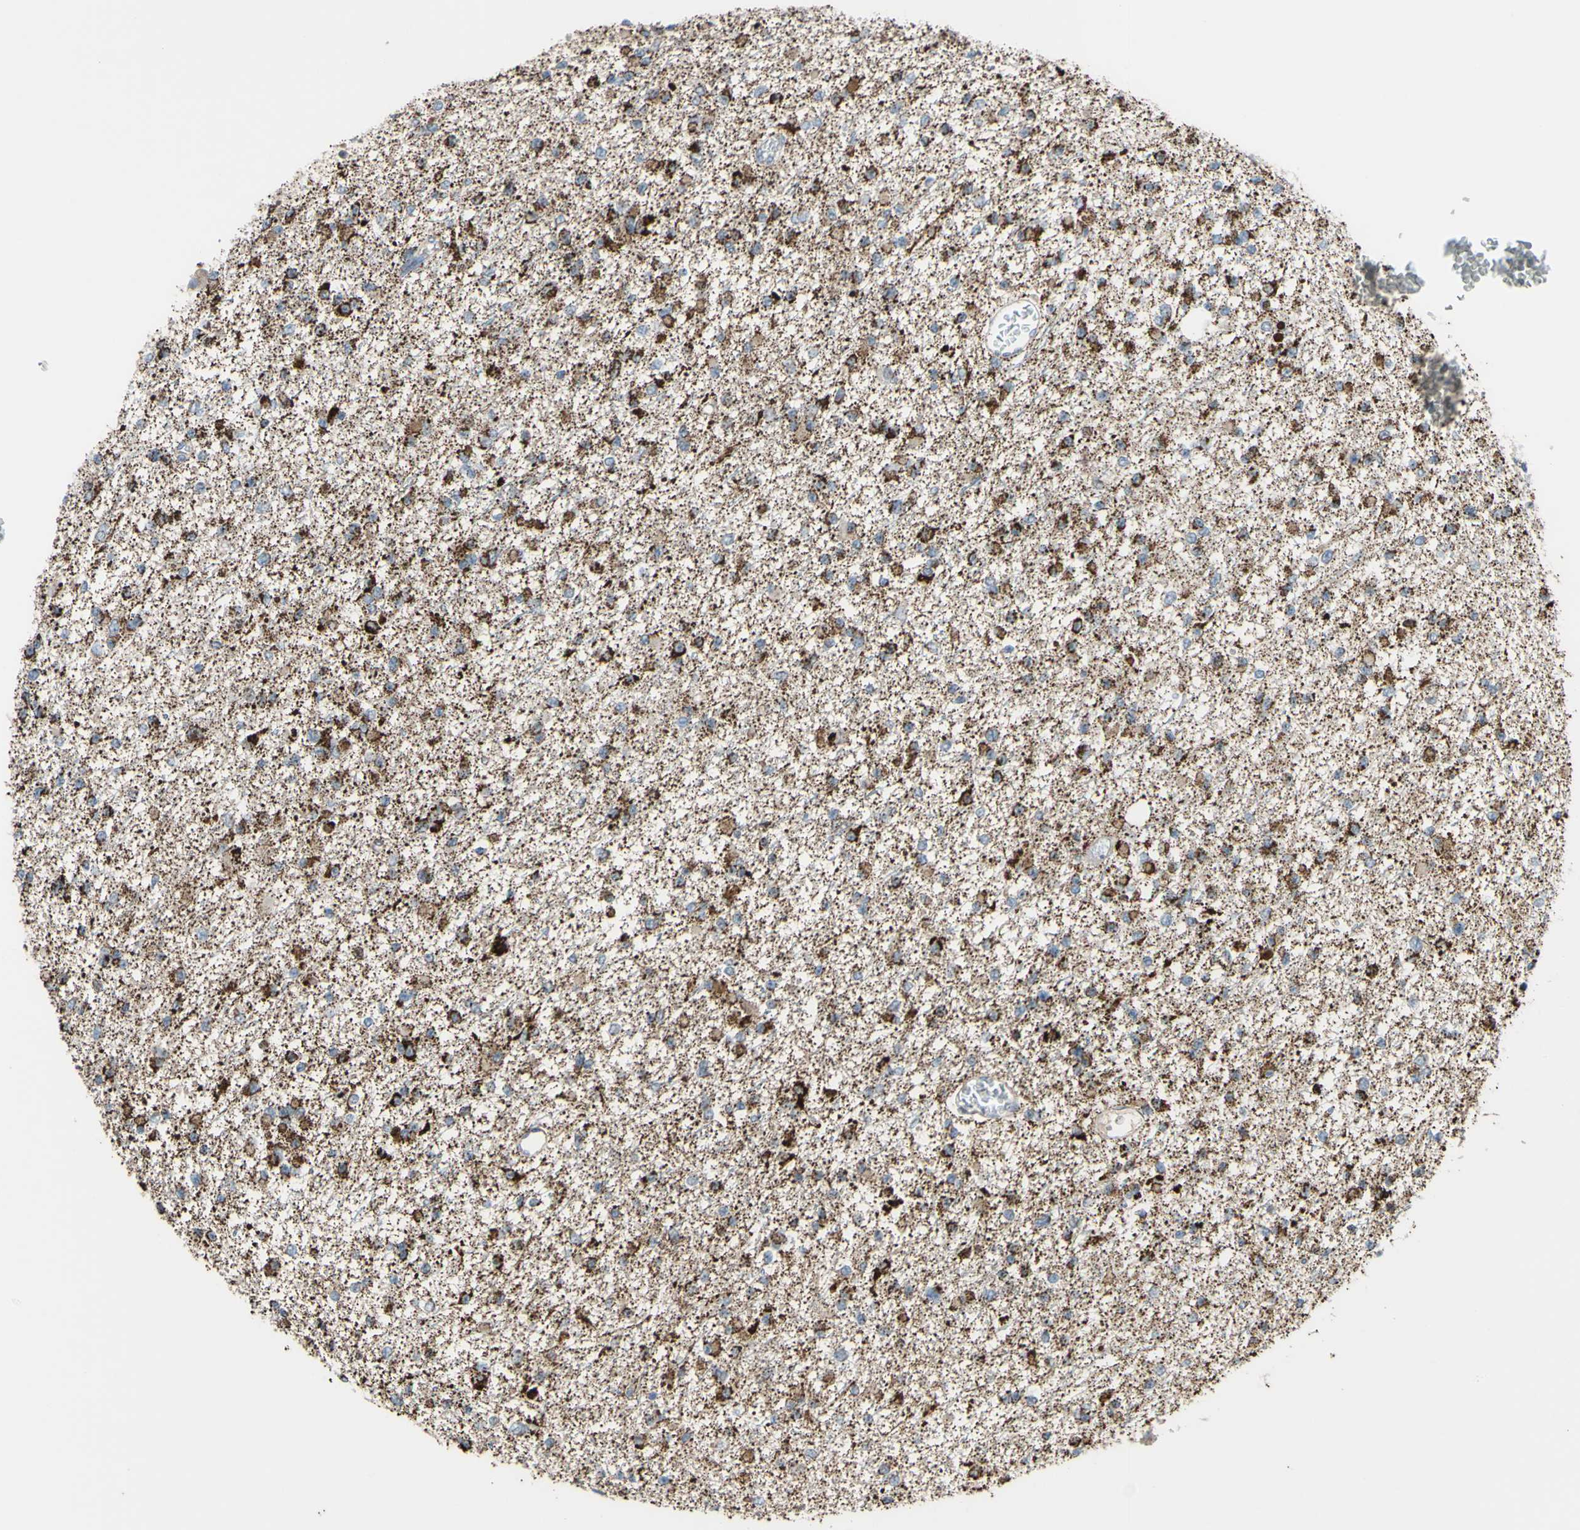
{"staining": {"intensity": "weak", "quantity": "25%-75%", "location": "cytoplasmic/membranous"}, "tissue": "glioma", "cell_type": "Tumor cells", "image_type": "cancer", "snomed": [{"axis": "morphology", "description": "Glioma, malignant, Low grade"}, {"axis": "topography", "description": "Brain"}], "caption": "Immunohistochemical staining of malignant low-grade glioma exhibits weak cytoplasmic/membranous protein staining in approximately 25%-75% of tumor cells.", "gene": "GLT8D1", "patient": {"sex": "female", "age": 22}}